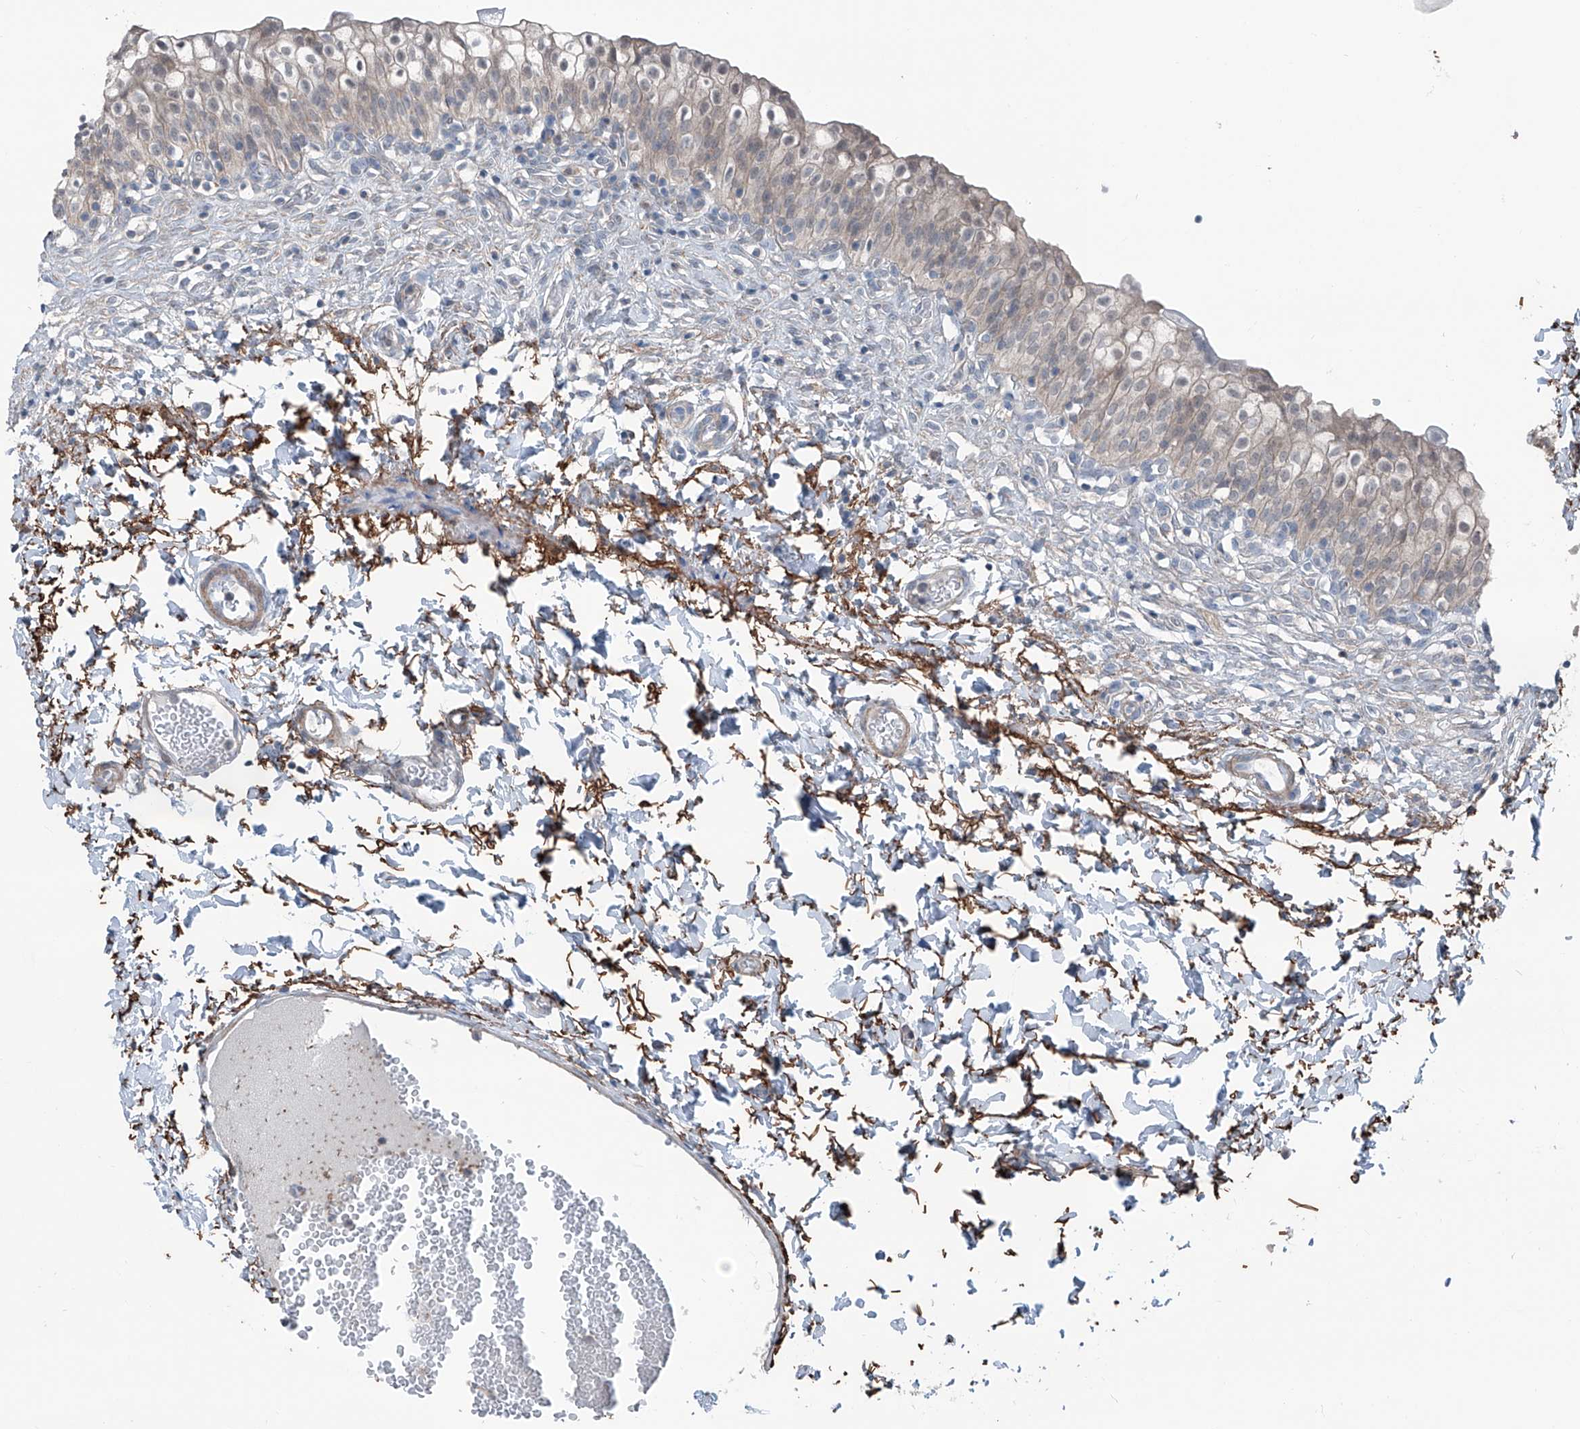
{"staining": {"intensity": "weak", "quantity": "25%-75%", "location": "cytoplasmic/membranous"}, "tissue": "urinary bladder", "cell_type": "Urothelial cells", "image_type": "normal", "snomed": [{"axis": "morphology", "description": "Normal tissue, NOS"}, {"axis": "topography", "description": "Urinary bladder"}], "caption": "IHC photomicrograph of benign urinary bladder: human urinary bladder stained using IHC displays low levels of weak protein expression localized specifically in the cytoplasmic/membranous of urothelial cells, appearing as a cytoplasmic/membranous brown color.", "gene": "HSPB11", "patient": {"sex": "male", "age": 55}}